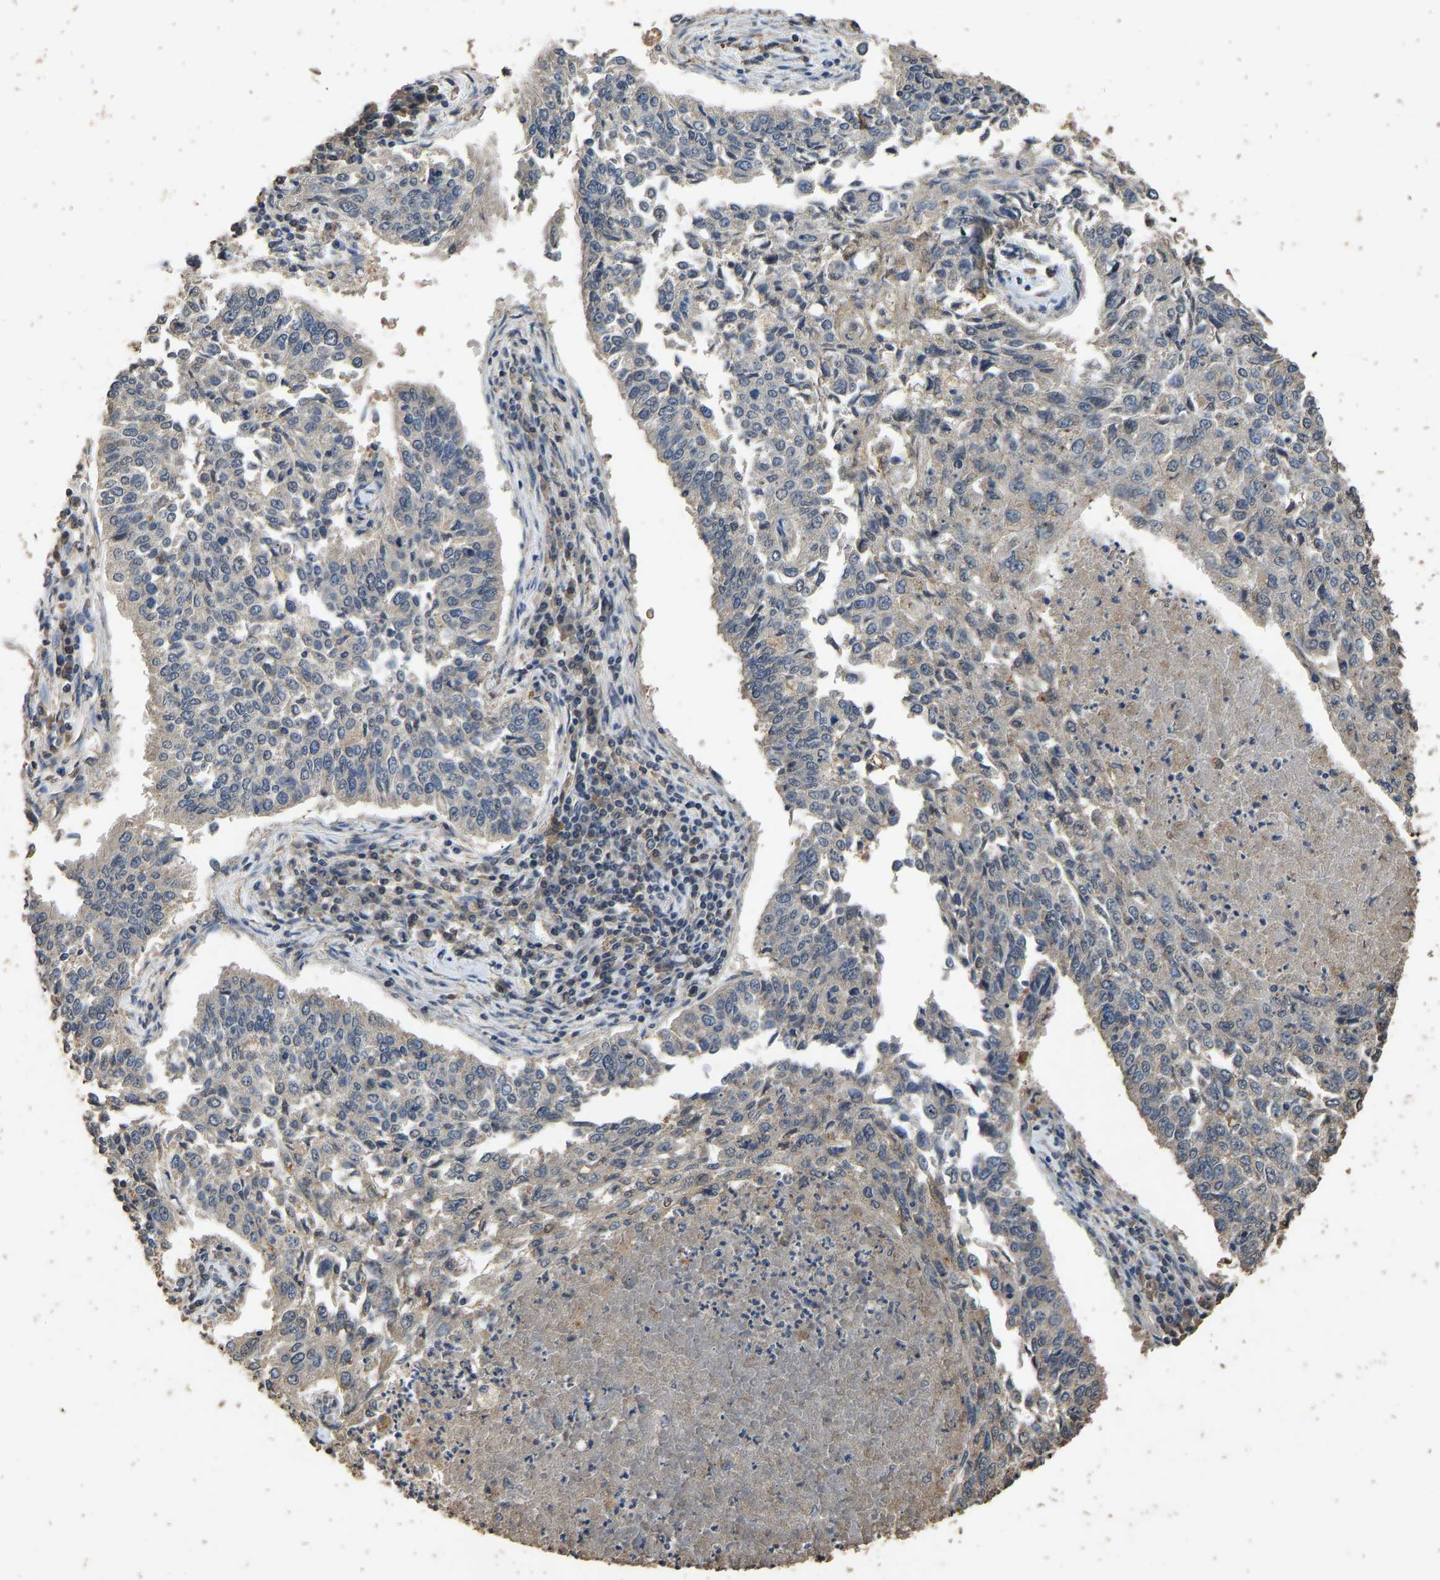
{"staining": {"intensity": "weak", "quantity": "<25%", "location": "cytoplasmic/membranous"}, "tissue": "lung cancer", "cell_type": "Tumor cells", "image_type": "cancer", "snomed": [{"axis": "morphology", "description": "Normal tissue, NOS"}, {"axis": "morphology", "description": "Squamous cell carcinoma, NOS"}, {"axis": "topography", "description": "Cartilage tissue"}, {"axis": "topography", "description": "Bronchus"}, {"axis": "topography", "description": "Lung"}], "caption": "IHC photomicrograph of human lung cancer stained for a protein (brown), which displays no positivity in tumor cells.", "gene": "CIDEC", "patient": {"sex": "female", "age": 49}}